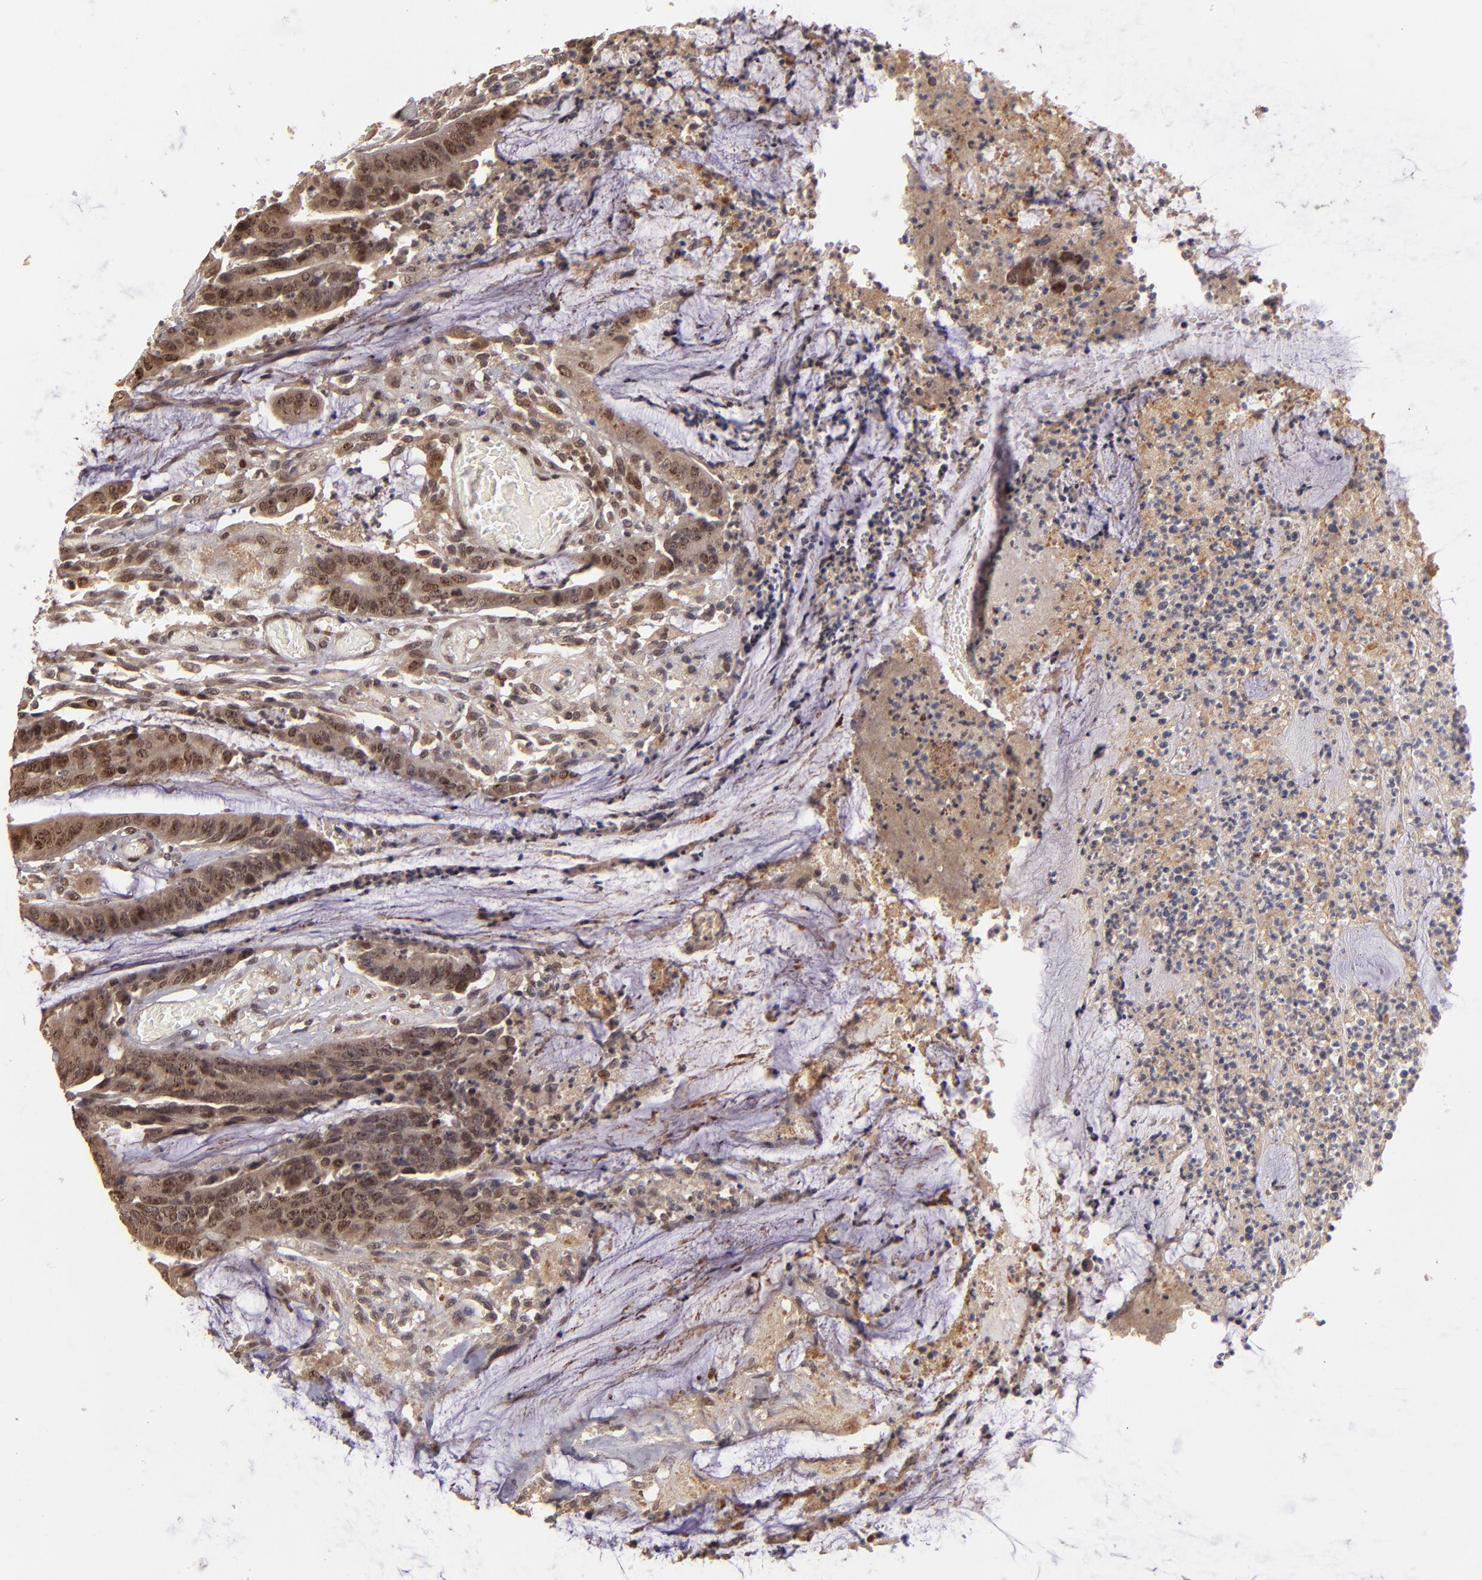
{"staining": {"intensity": "moderate", "quantity": ">75%", "location": "cytoplasmic/membranous,nuclear"}, "tissue": "colorectal cancer", "cell_type": "Tumor cells", "image_type": "cancer", "snomed": [{"axis": "morphology", "description": "Adenocarcinoma, NOS"}, {"axis": "topography", "description": "Rectum"}], "caption": "Tumor cells demonstrate moderate cytoplasmic/membranous and nuclear staining in about >75% of cells in adenocarcinoma (colorectal).", "gene": "ABHD12B", "patient": {"sex": "female", "age": 66}}